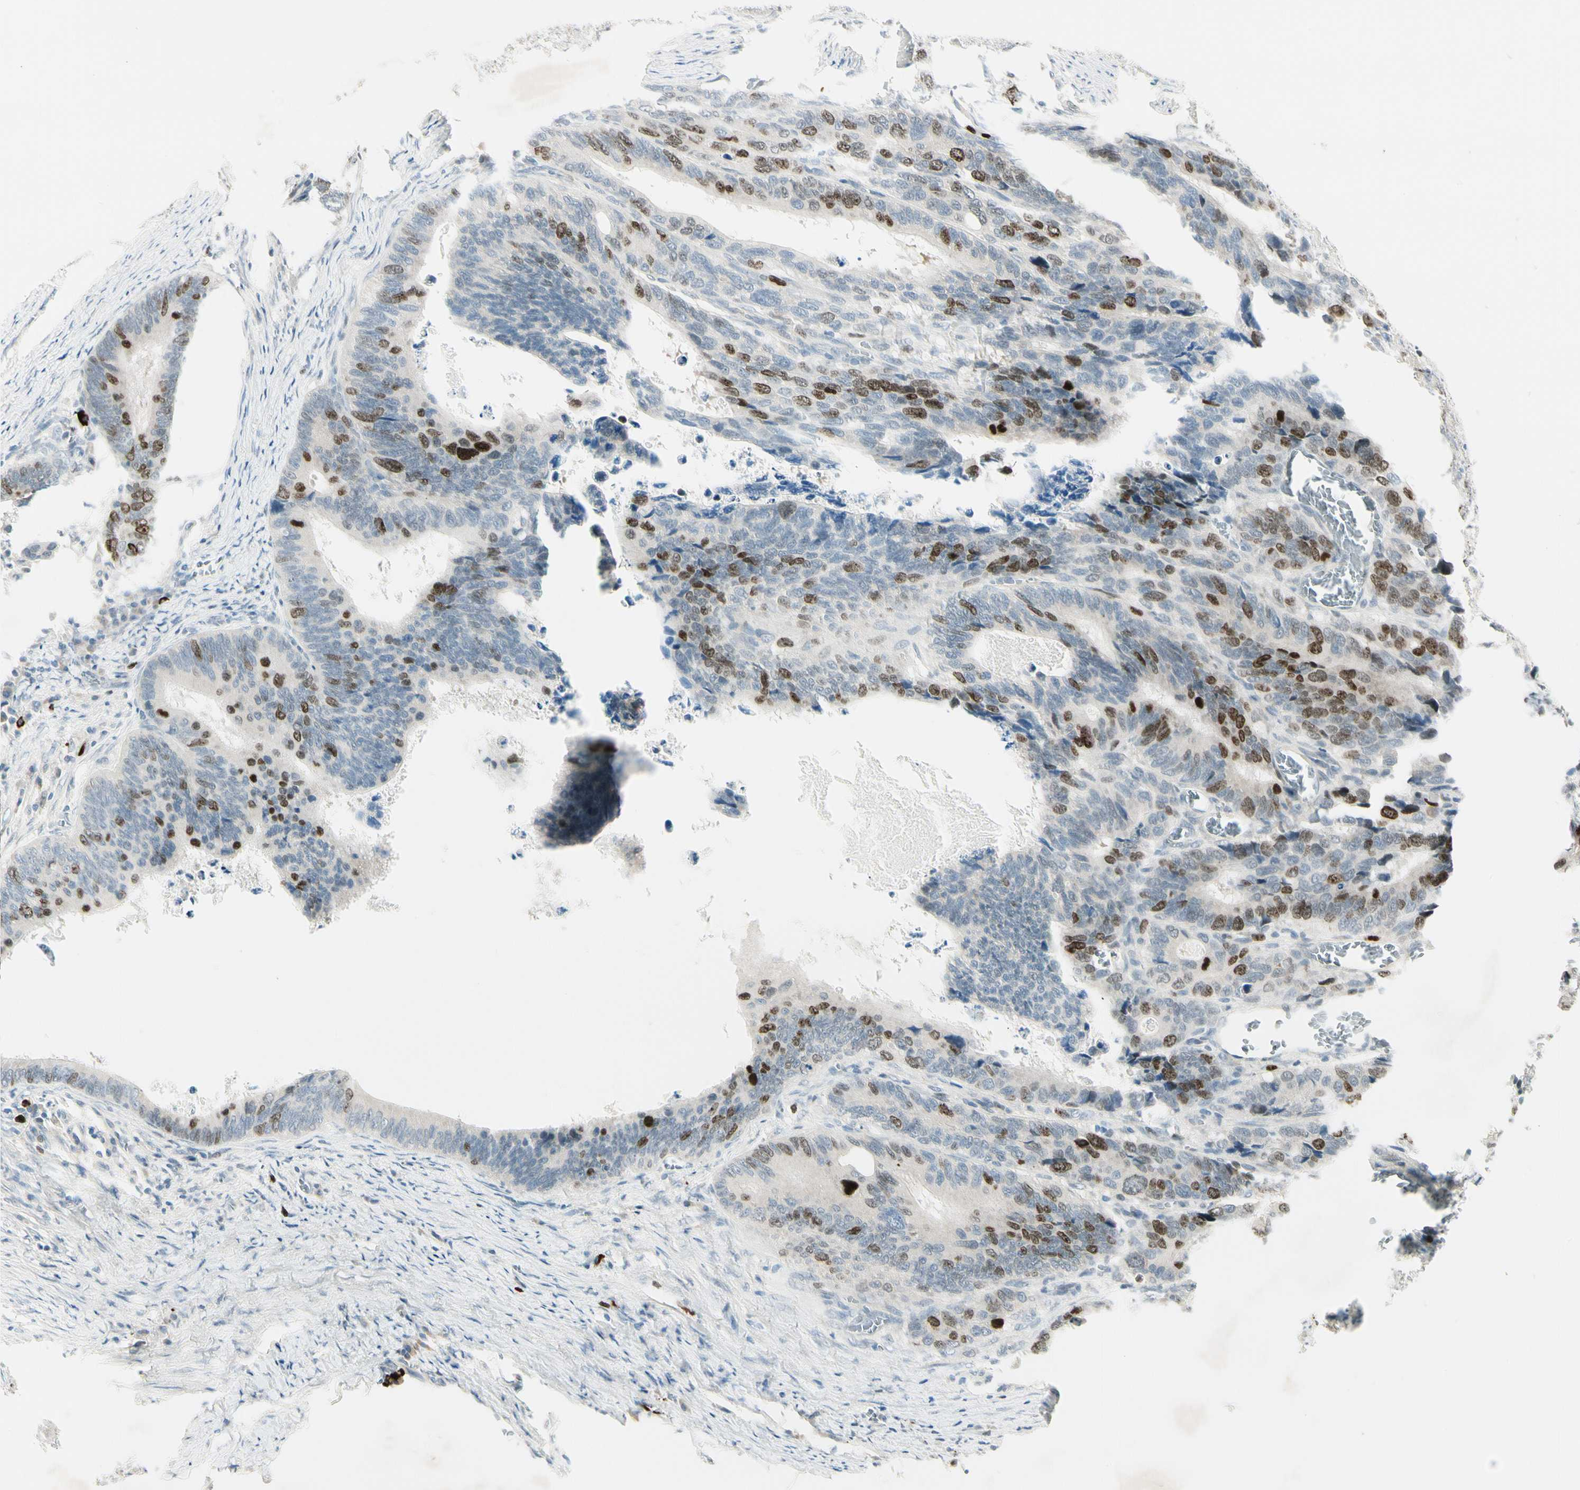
{"staining": {"intensity": "strong", "quantity": "<25%", "location": "nuclear"}, "tissue": "colorectal cancer", "cell_type": "Tumor cells", "image_type": "cancer", "snomed": [{"axis": "morphology", "description": "Adenocarcinoma, NOS"}, {"axis": "topography", "description": "Colon"}], "caption": "Strong nuclear expression for a protein is present in about <25% of tumor cells of colorectal cancer (adenocarcinoma) using immunohistochemistry (IHC).", "gene": "PITX1", "patient": {"sex": "male", "age": 72}}